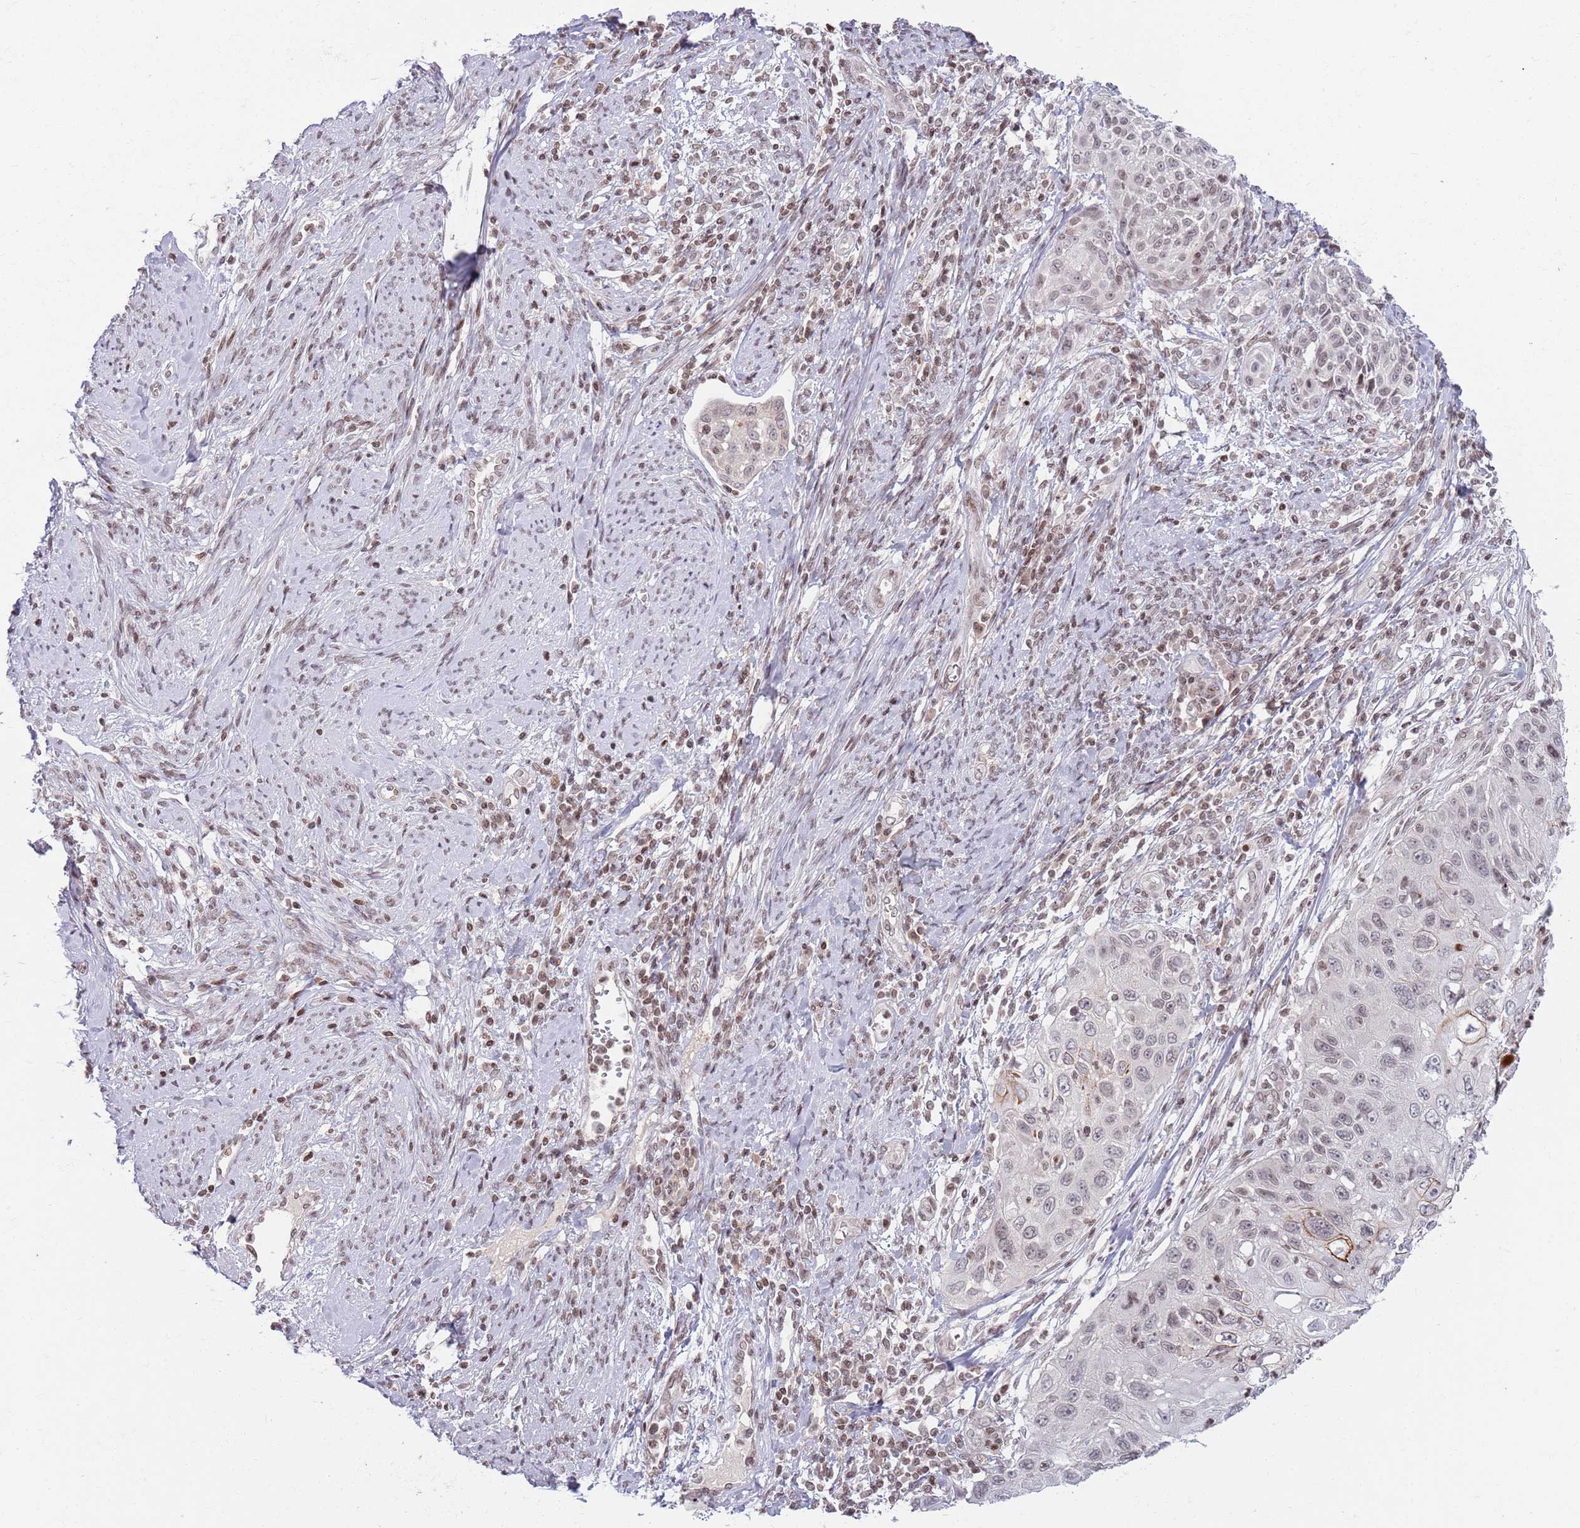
{"staining": {"intensity": "moderate", "quantity": "<25%", "location": "cytoplasmic/membranous"}, "tissue": "cervical cancer", "cell_type": "Tumor cells", "image_type": "cancer", "snomed": [{"axis": "morphology", "description": "Squamous cell carcinoma, NOS"}, {"axis": "topography", "description": "Cervix"}], "caption": "A high-resolution micrograph shows immunohistochemistry staining of cervical cancer (squamous cell carcinoma), which demonstrates moderate cytoplasmic/membranous positivity in approximately <25% of tumor cells.", "gene": "SH3RF3", "patient": {"sex": "female", "age": 70}}